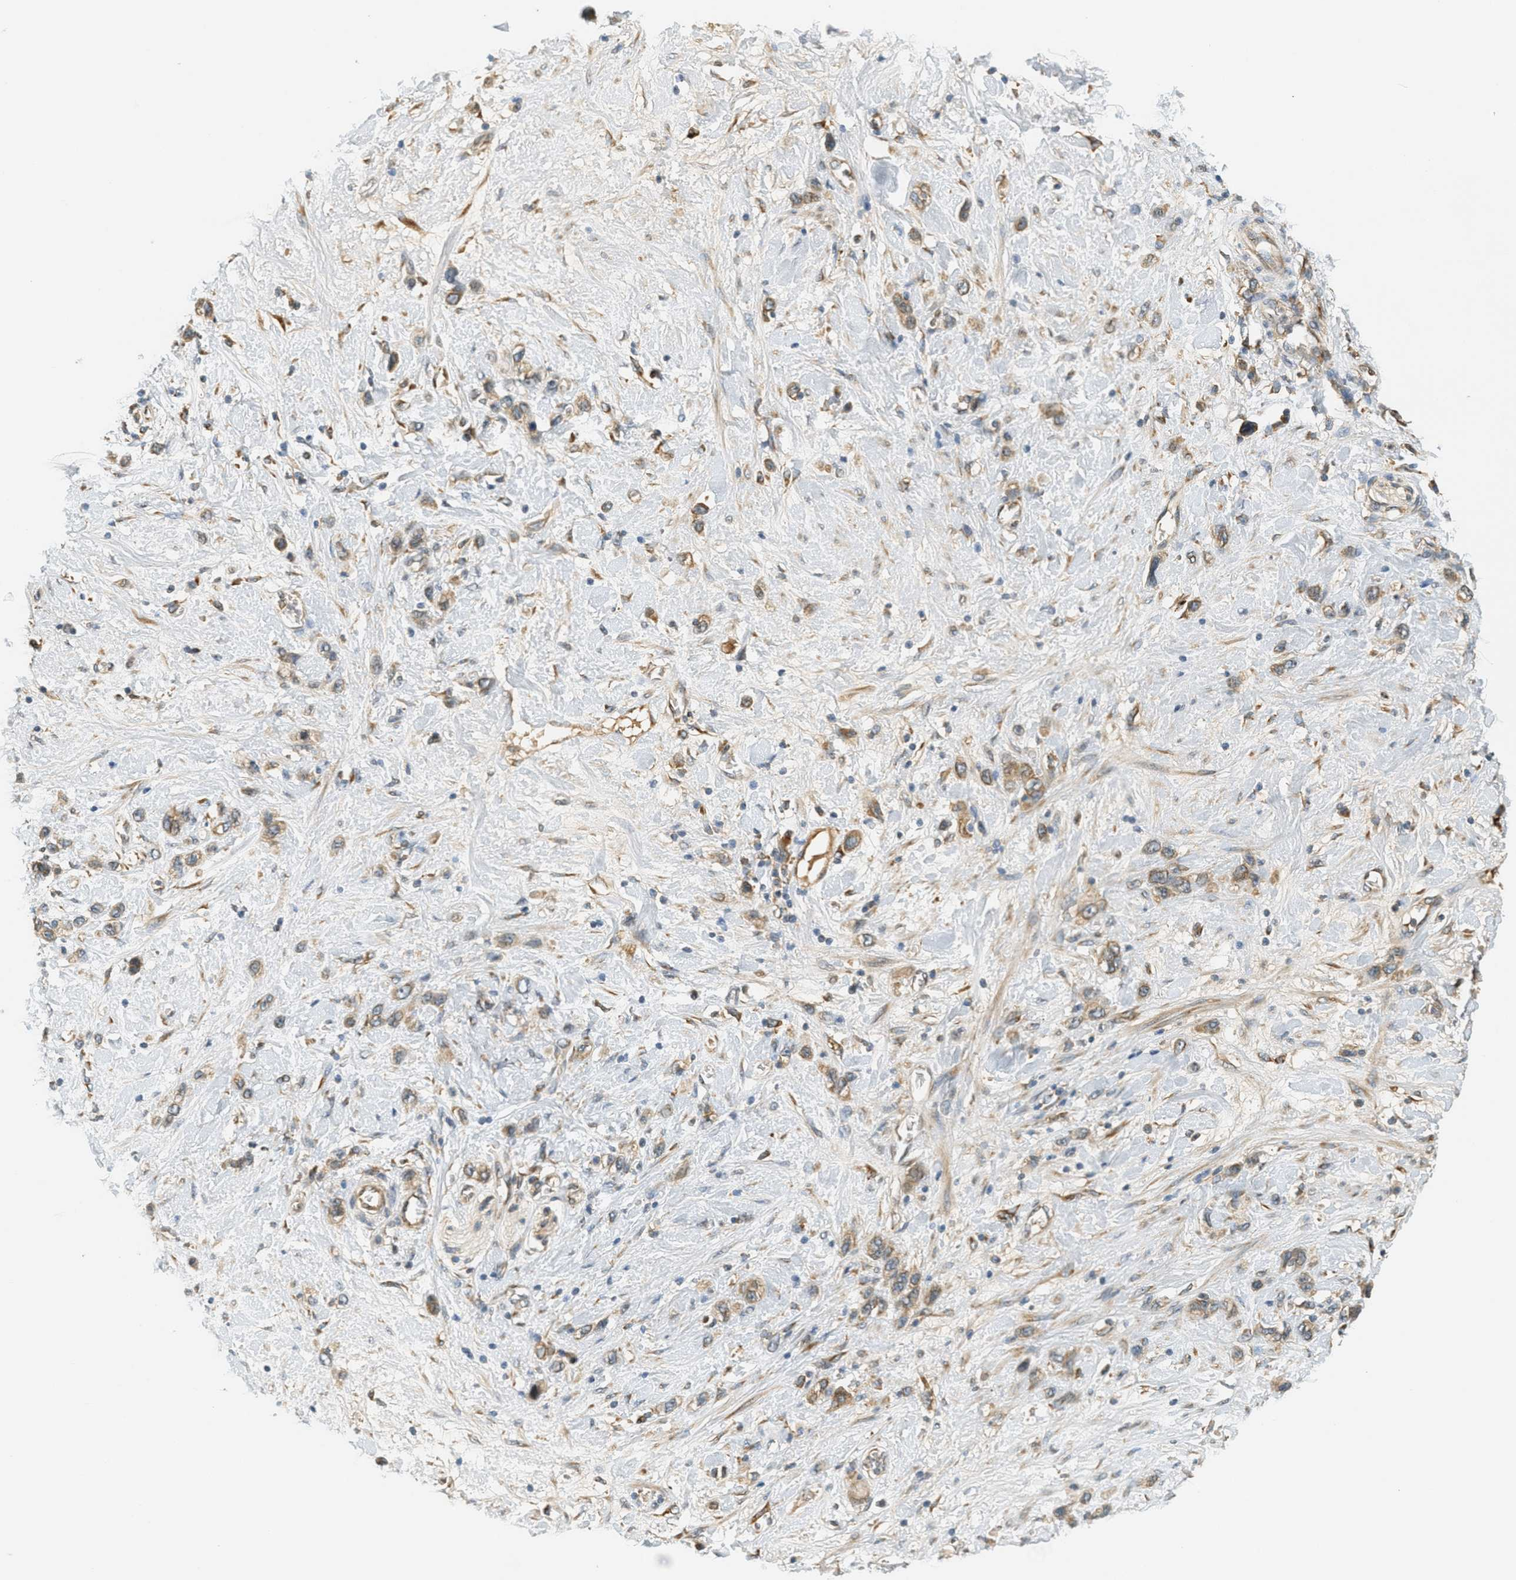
{"staining": {"intensity": "moderate", "quantity": ">75%", "location": "cytoplasmic/membranous"}, "tissue": "stomach cancer", "cell_type": "Tumor cells", "image_type": "cancer", "snomed": [{"axis": "morphology", "description": "Adenocarcinoma, NOS"}, {"axis": "morphology", "description": "Adenocarcinoma, High grade"}, {"axis": "topography", "description": "Stomach, upper"}, {"axis": "topography", "description": "Stomach, lower"}], "caption": "A brown stain shows moderate cytoplasmic/membranous expression of a protein in stomach high-grade adenocarcinoma tumor cells.", "gene": "PDK1", "patient": {"sex": "female", "age": 65}}